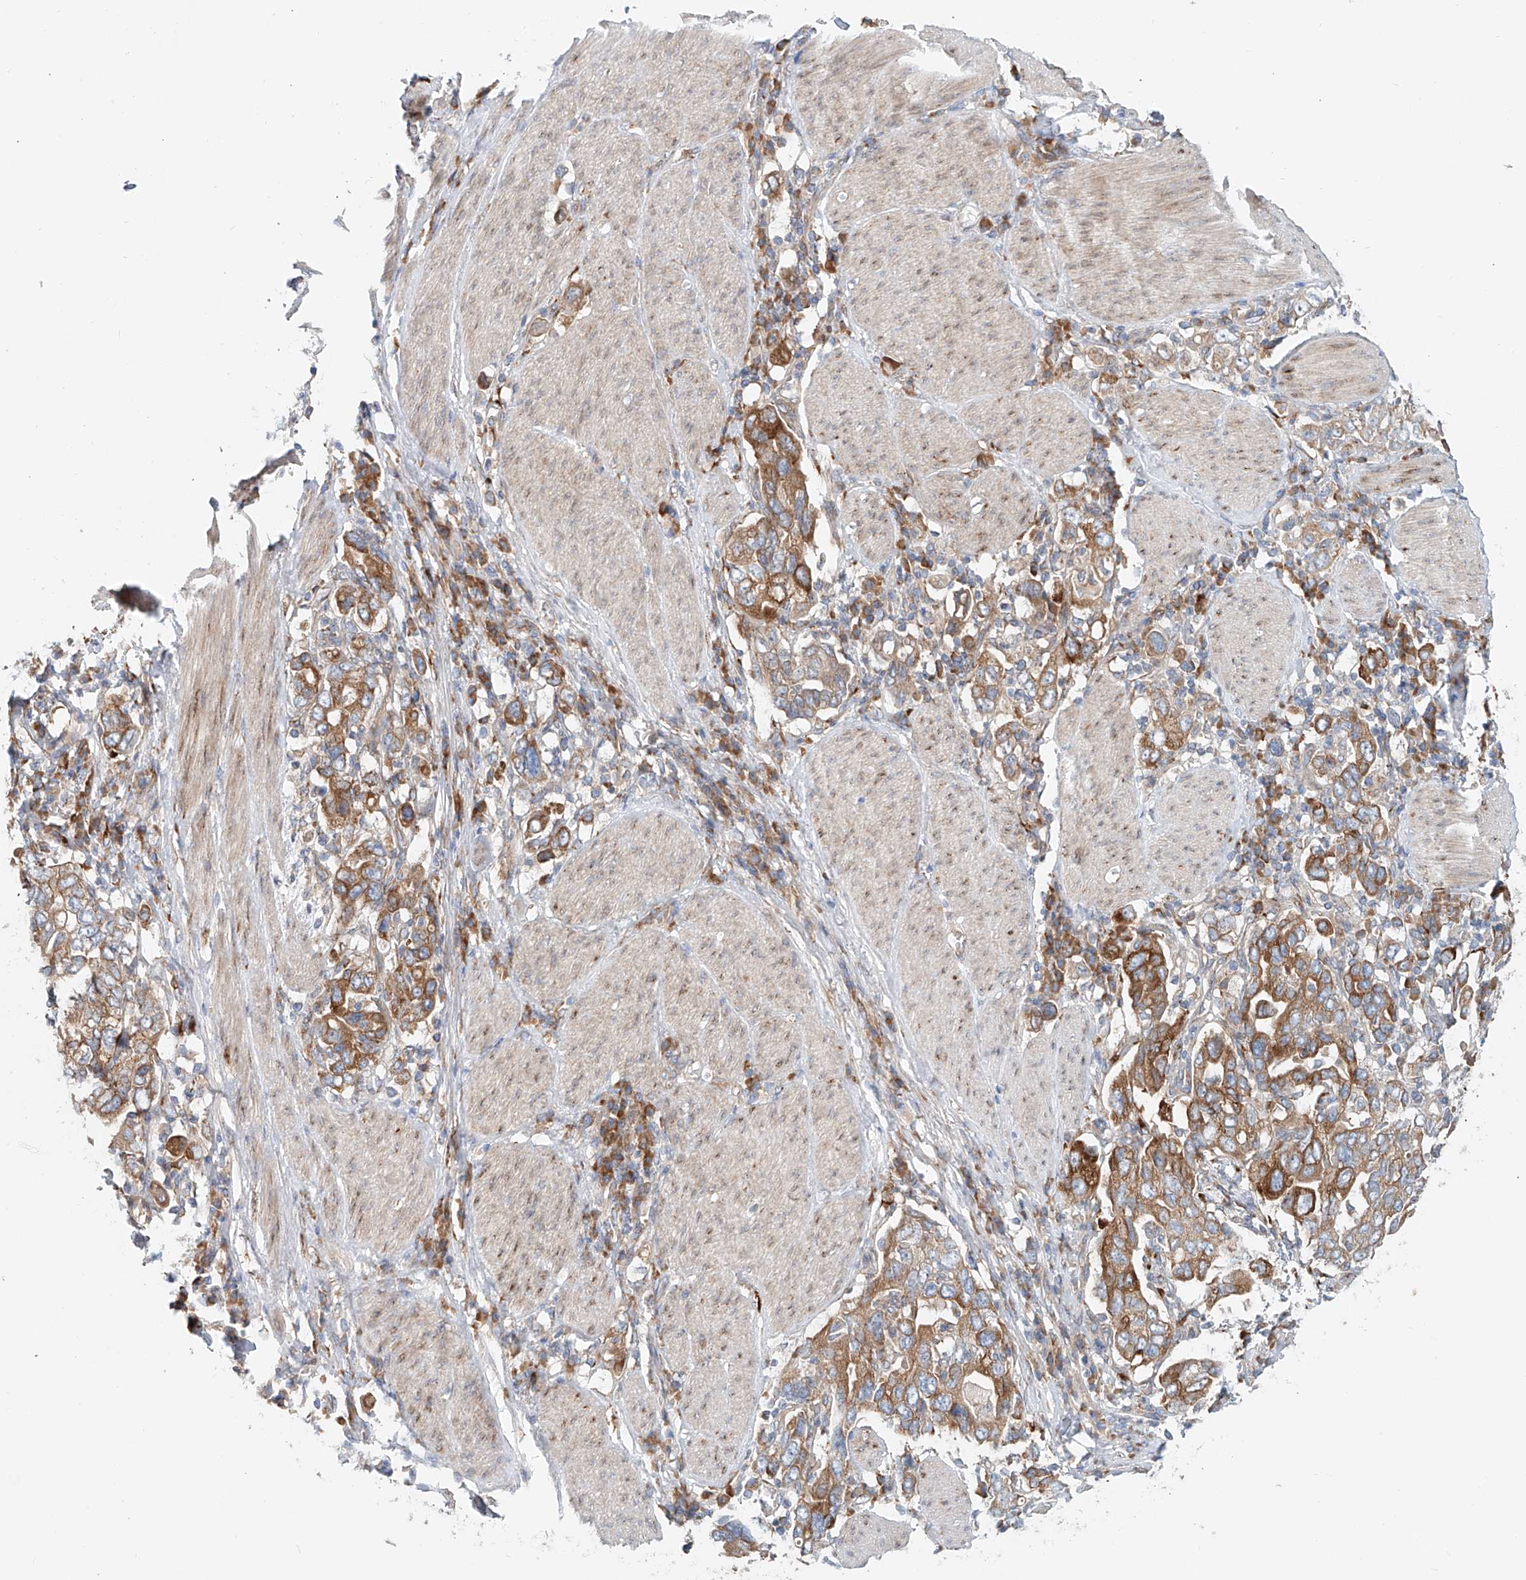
{"staining": {"intensity": "moderate", "quantity": ">75%", "location": "cytoplasmic/membranous"}, "tissue": "stomach cancer", "cell_type": "Tumor cells", "image_type": "cancer", "snomed": [{"axis": "morphology", "description": "Adenocarcinoma, NOS"}, {"axis": "topography", "description": "Stomach, upper"}], "caption": "This photomicrograph shows stomach adenocarcinoma stained with immunohistochemistry to label a protein in brown. The cytoplasmic/membranous of tumor cells show moderate positivity for the protein. Nuclei are counter-stained blue.", "gene": "SNAP29", "patient": {"sex": "male", "age": 62}}